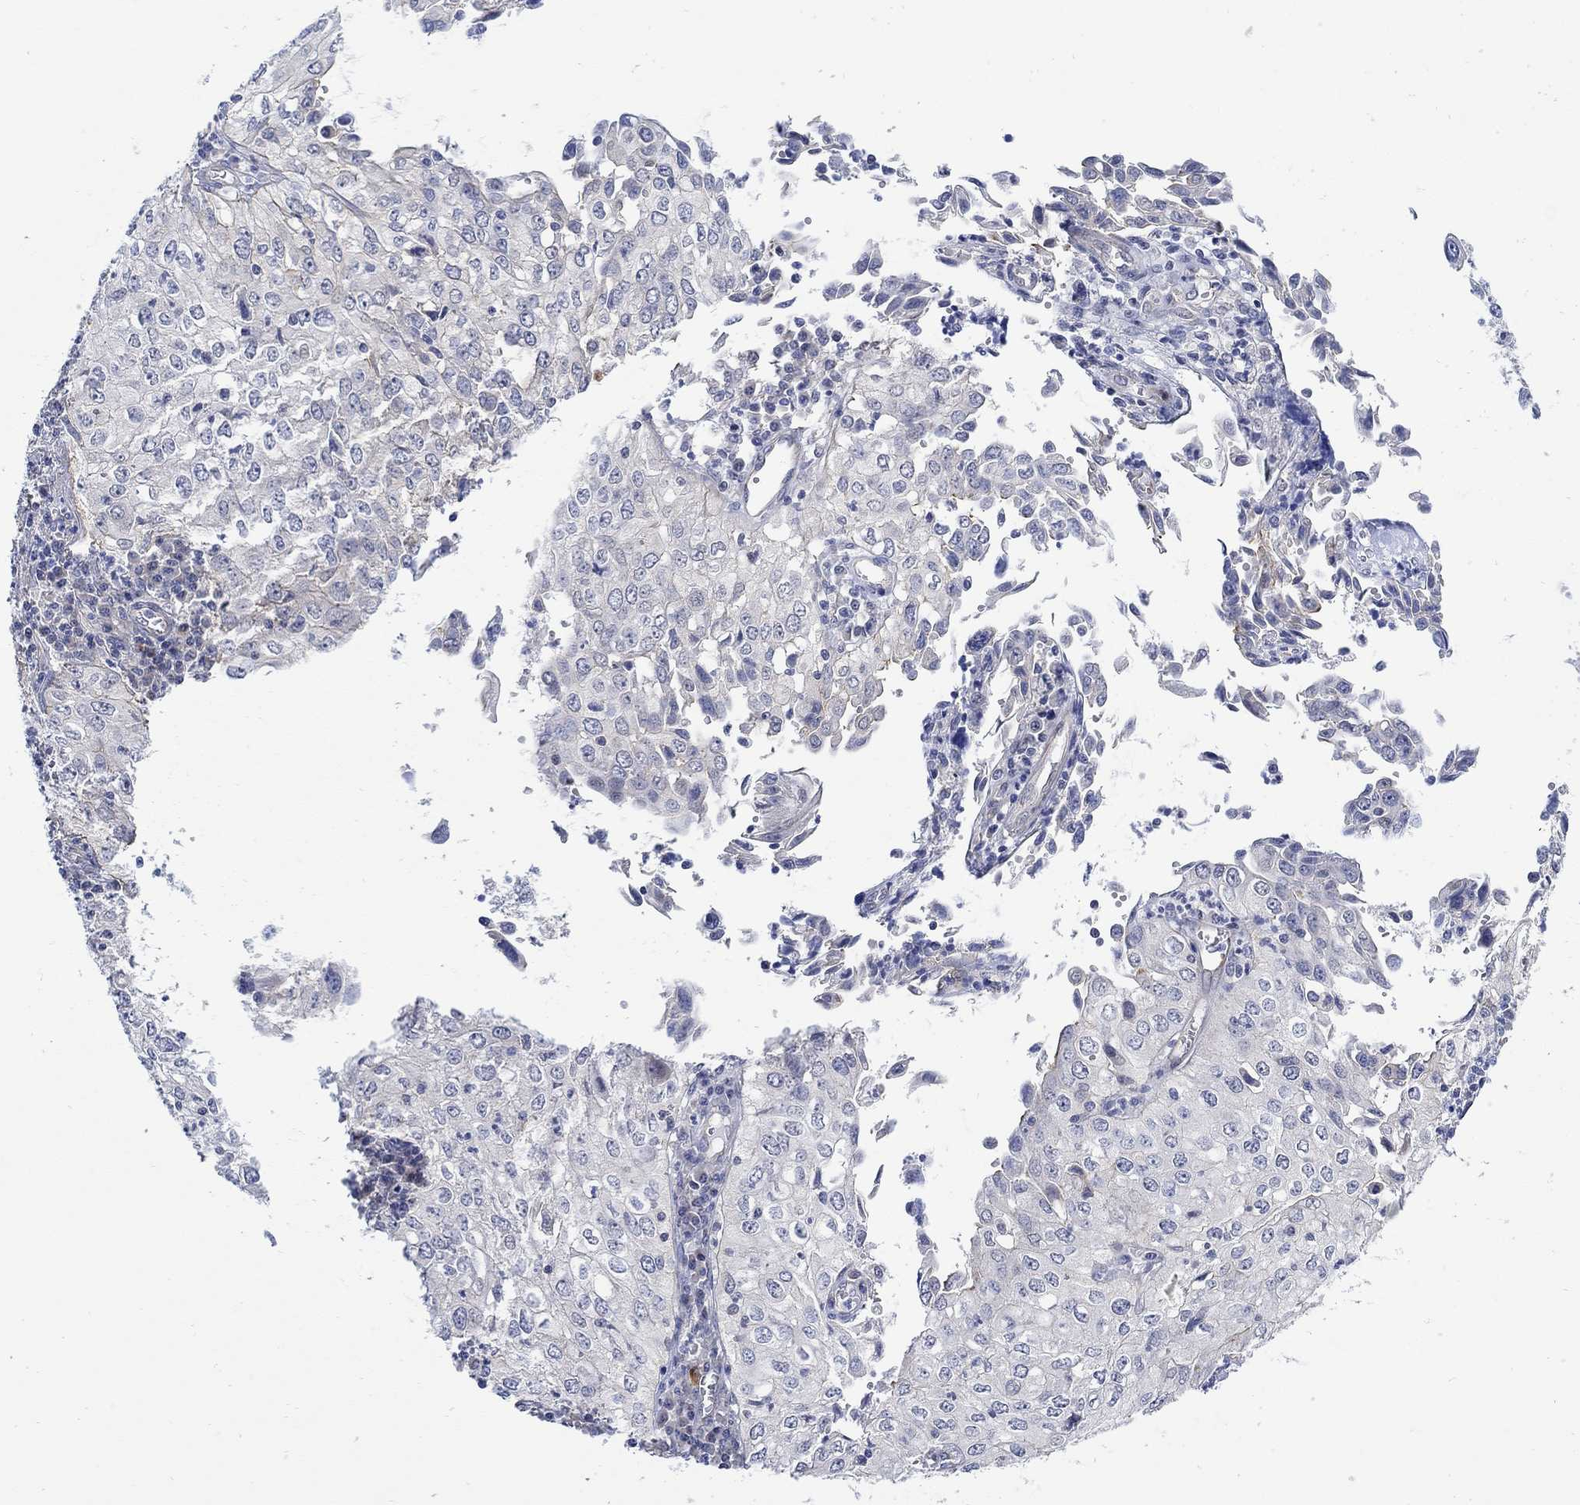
{"staining": {"intensity": "weak", "quantity": "<25%", "location": "cytoplasmic/membranous"}, "tissue": "cervical cancer", "cell_type": "Tumor cells", "image_type": "cancer", "snomed": [{"axis": "morphology", "description": "Squamous cell carcinoma, NOS"}, {"axis": "topography", "description": "Cervix"}], "caption": "Immunohistochemical staining of human squamous cell carcinoma (cervical) reveals no significant expression in tumor cells.", "gene": "SCN7A", "patient": {"sex": "female", "age": 24}}